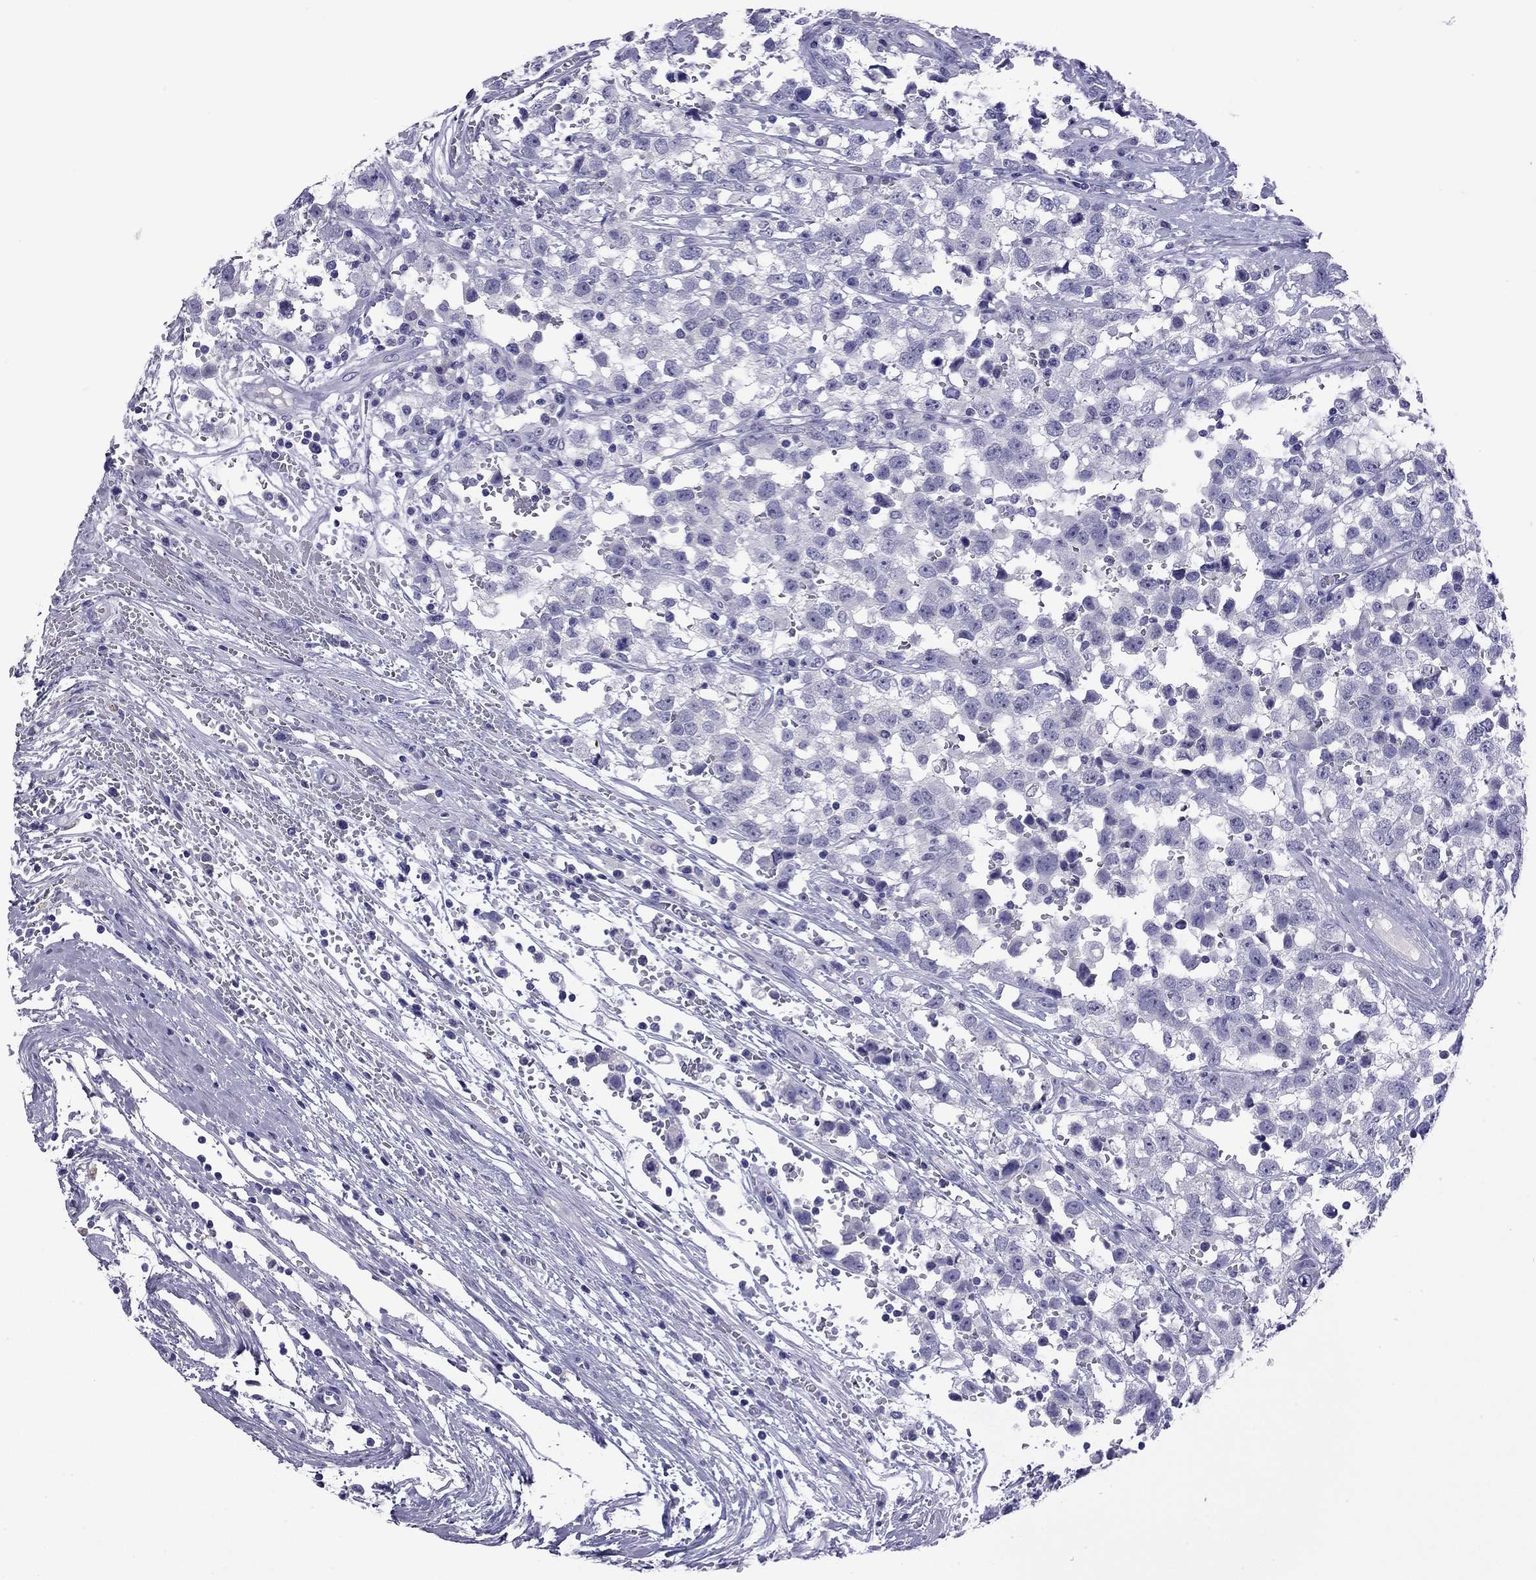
{"staining": {"intensity": "negative", "quantity": "none", "location": "none"}, "tissue": "testis cancer", "cell_type": "Tumor cells", "image_type": "cancer", "snomed": [{"axis": "morphology", "description": "Seminoma, NOS"}, {"axis": "topography", "description": "Testis"}], "caption": "A histopathology image of testis cancer stained for a protein exhibits no brown staining in tumor cells.", "gene": "ODF4", "patient": {"sex": "male", "age": 34}}